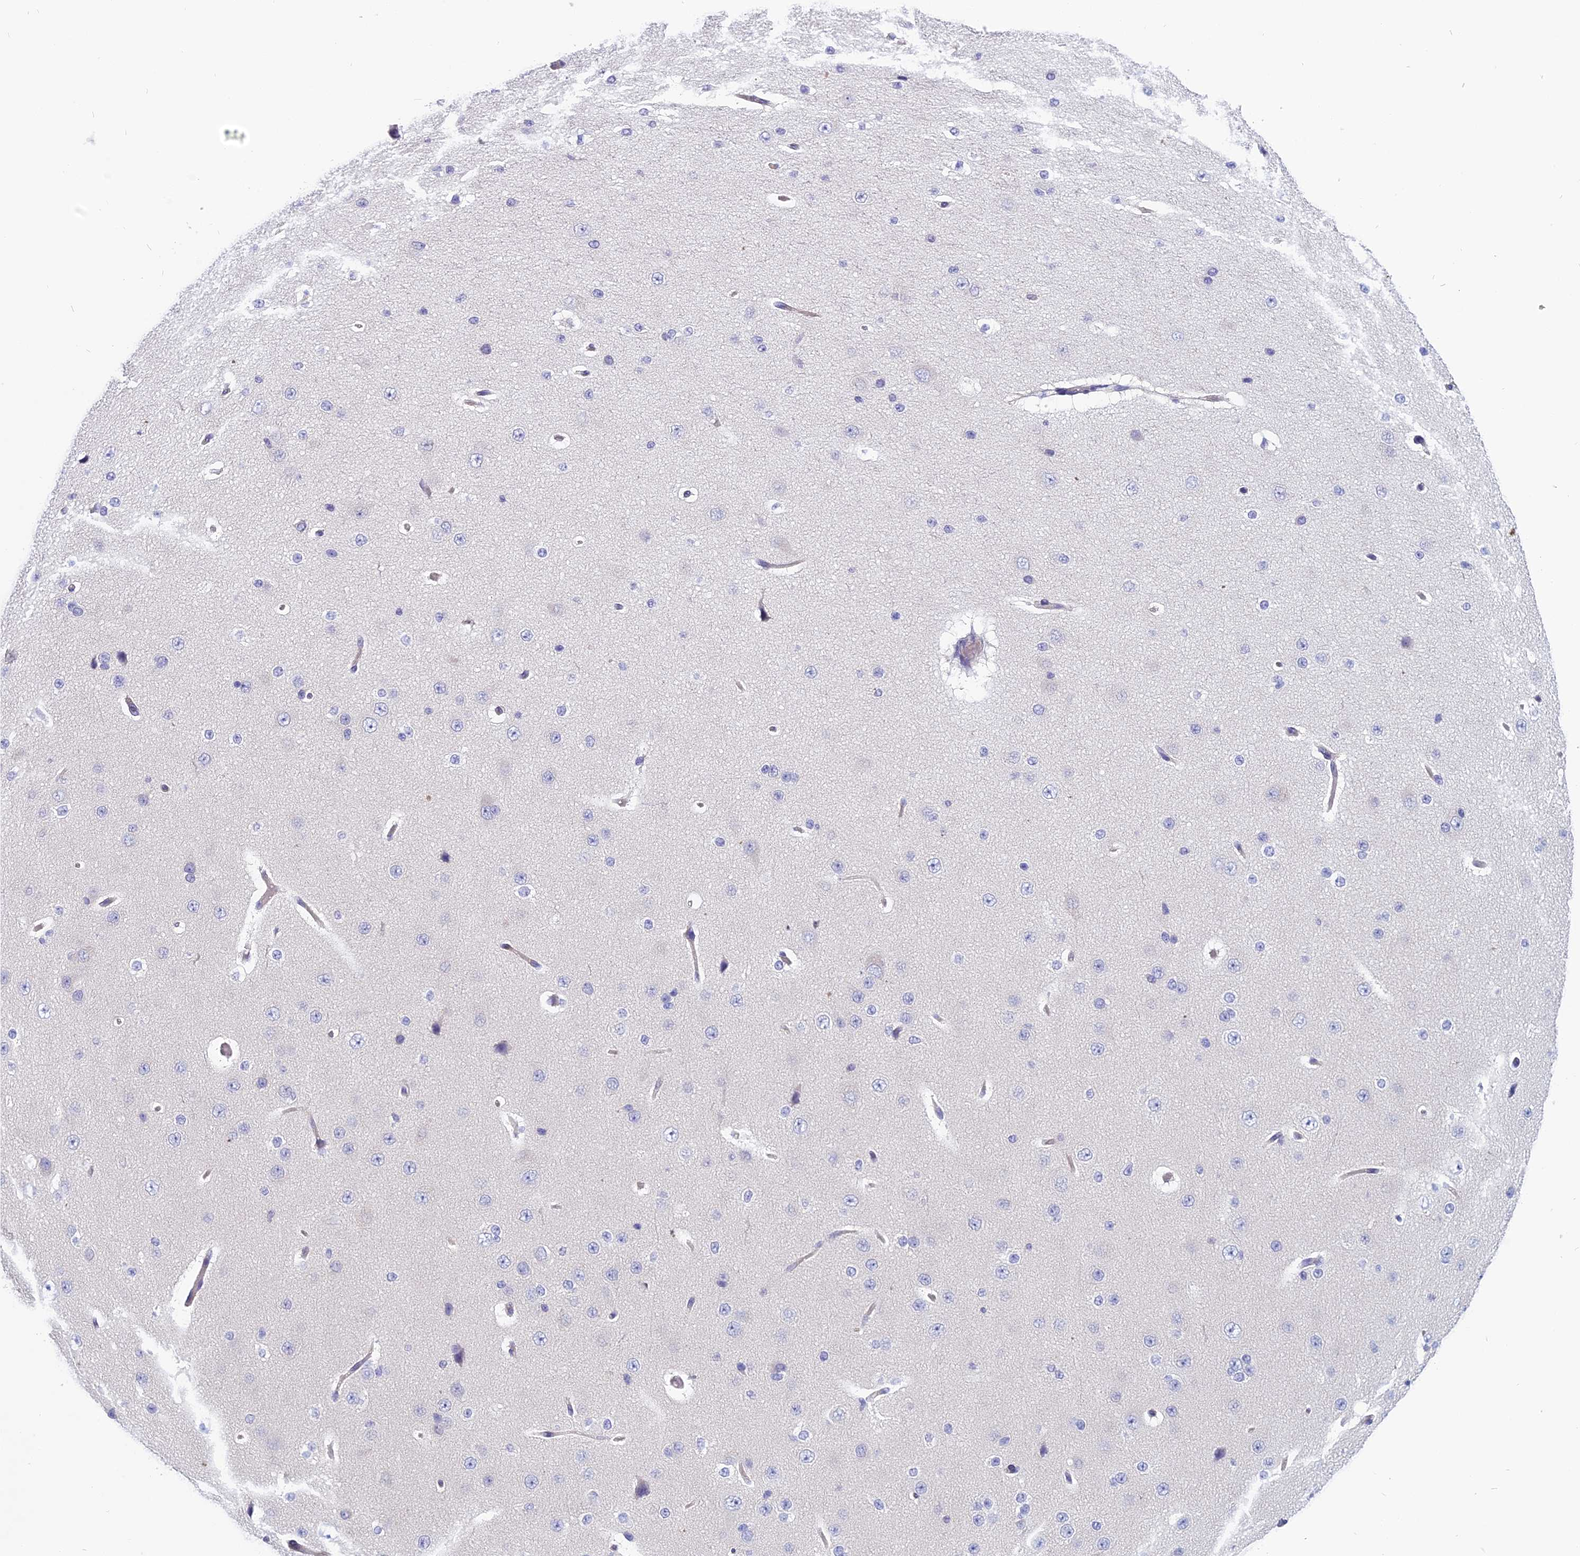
{"staining": {"intensity": "negative", "quantity": "none", "location": "none"}, "tissue": "cerebral cortex", "cell_type": "Endothelial cells", "image_type": "normal", "snomed": [{"axis": "morphology", "description": "Normal tissue, NOS"}, {"axis": "morphology", "description": "Developmental malformation"}, {"axis": "topography", "description": "Cerebral cortex"}], "caption": "A micrograph of human cerebral cortex is negative for staining in endothelial cells. The staining was performed using DAB to visualize the protein expression in brown, while the nuclei were stained in blue with hematoxylin (Magnification: 20x).", "gene": "RBM41", "patient": {"sex": "female", "age": 30}}